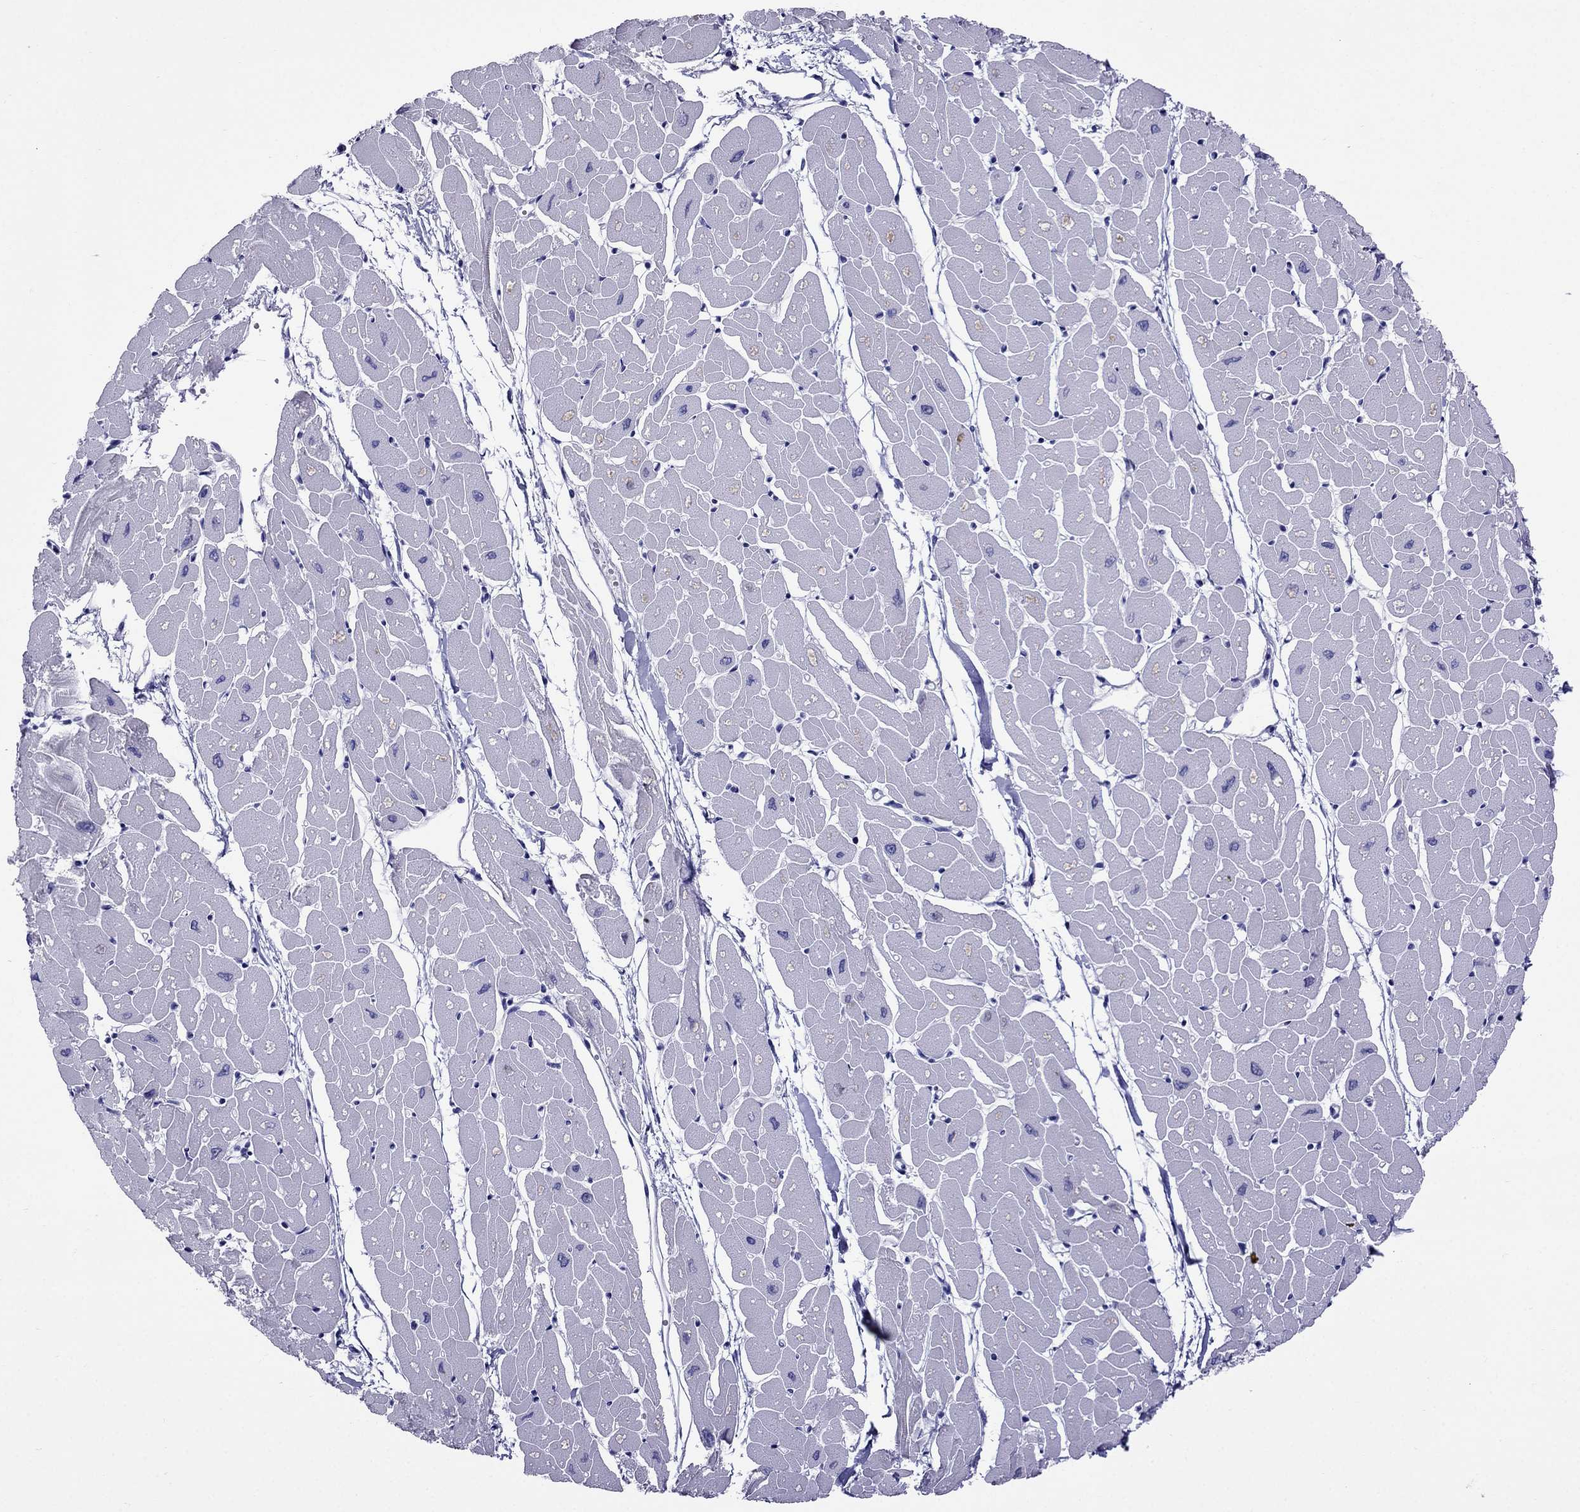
{"staining": {"intensity": "negative", "quantity": "none", "location": "none"}, "tissue": "heart muscle", "cell_type": "Cardiomyocytes", "image_type": "normal", "snomed": [{"axis": "morphology", "description": "Normal tissue, NOS"}, {"axis": "topography", "description": "Heart"}], "caption": "A photomicrograph of heart muscle stained for a protein exhibits no brown staining in cardiomyocytes. The staining was performed using DAB (3,3'-diaminobenzidine) to visualize the protein expression in brown, while the nuclei were stained in blue with hematoxylin (Magnification: 20x).", "gene": "CRYBA1", "patient": {"sex": "male", "age": 57}}